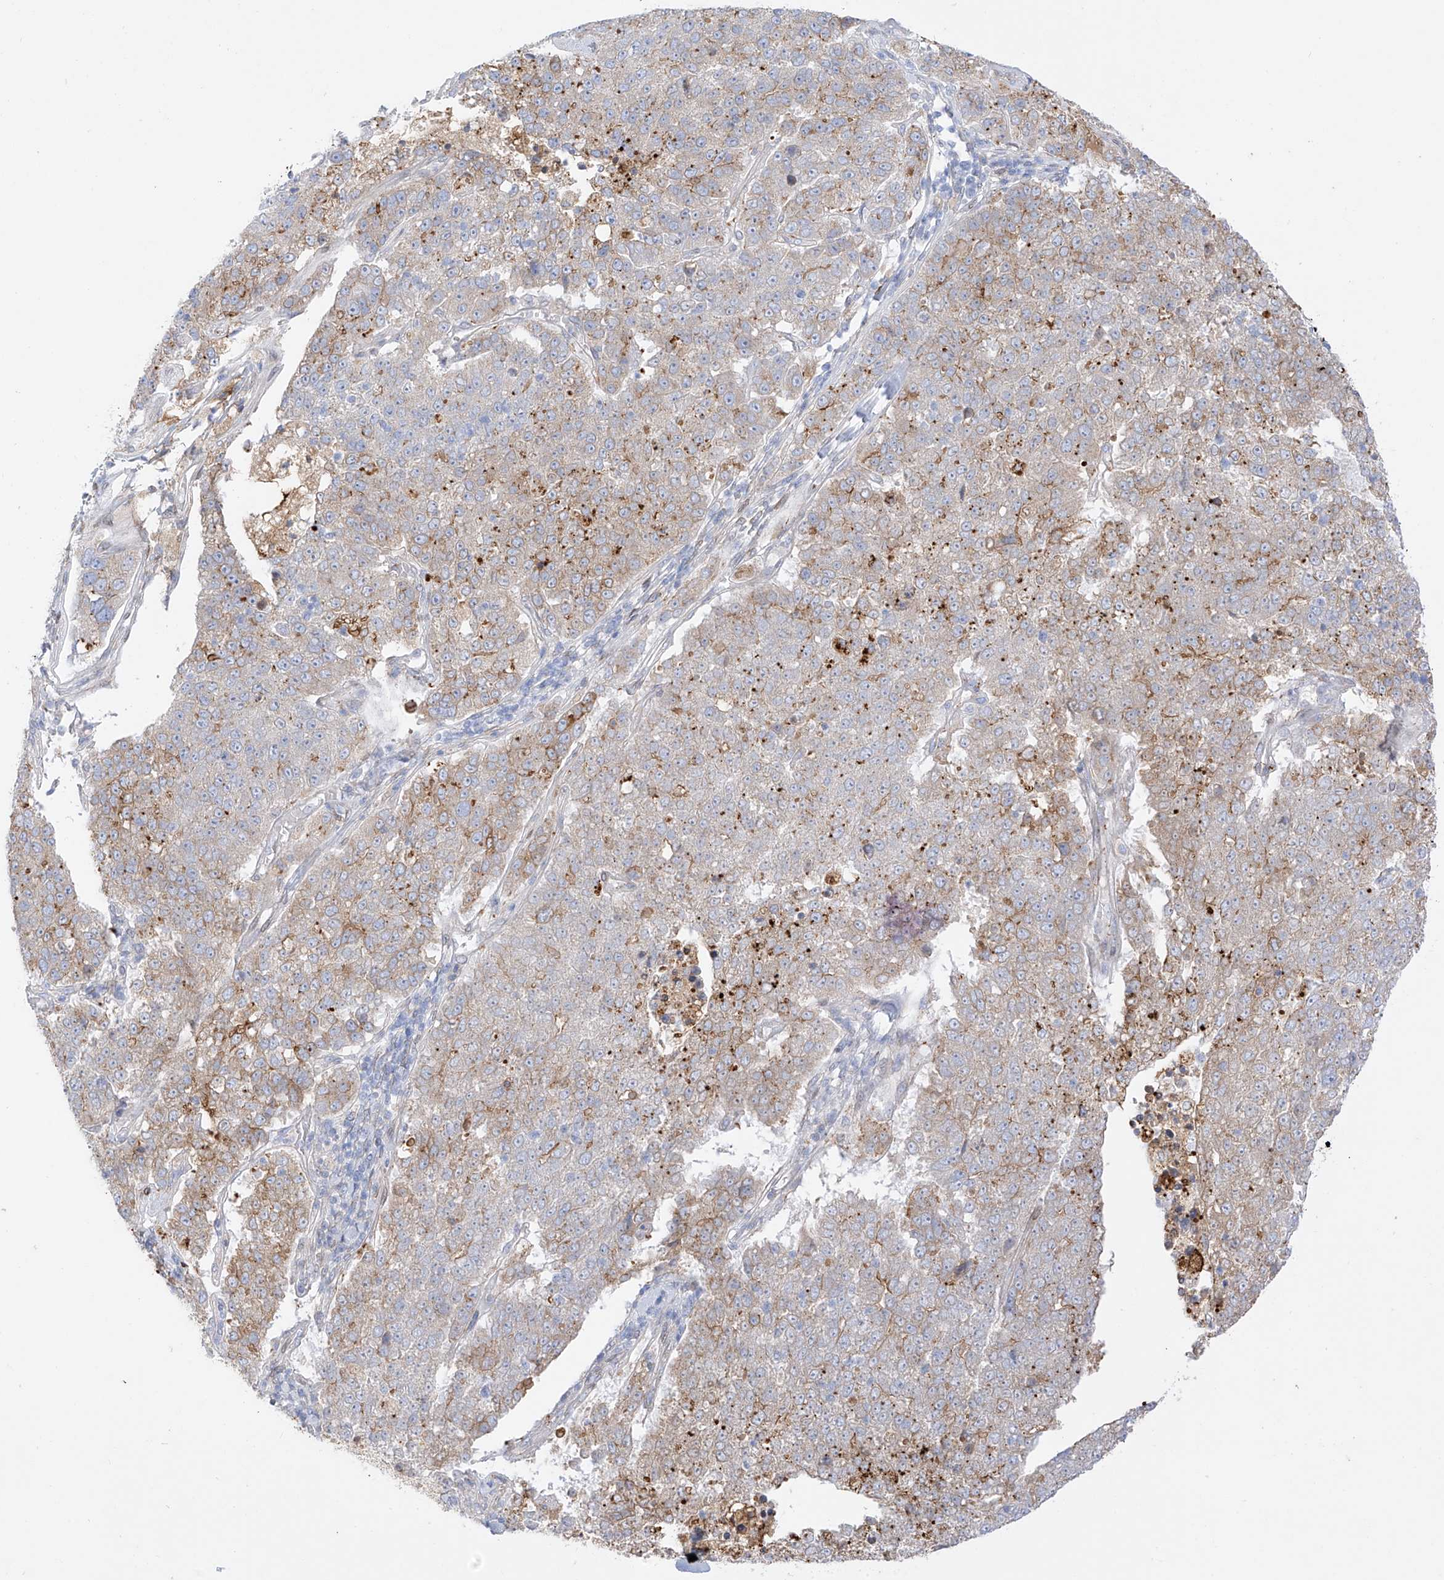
{"staining": {"intensity": "weak", "quantity": ">75%", "location": "cytoplasmic/membranous"}, "tissue": "pancreatic cancer", "cell_type": "Tumor cells", "image_type": "cancer", "snomed": [{"axis": "morphology", "description": "Adenocarcinoma, NOS"}, {"axis": "topography", "description": "Pancreas"}], "caption": "This micrograph exhibits immunohistochemistry (IHC) staining of human pancreatic cancer, with low weak cytoplasmic/membranous positivity in approximately >75% of tumor cells.", "gene": "PCYOX1", "patient": {"sex": "female", "age": 61}}